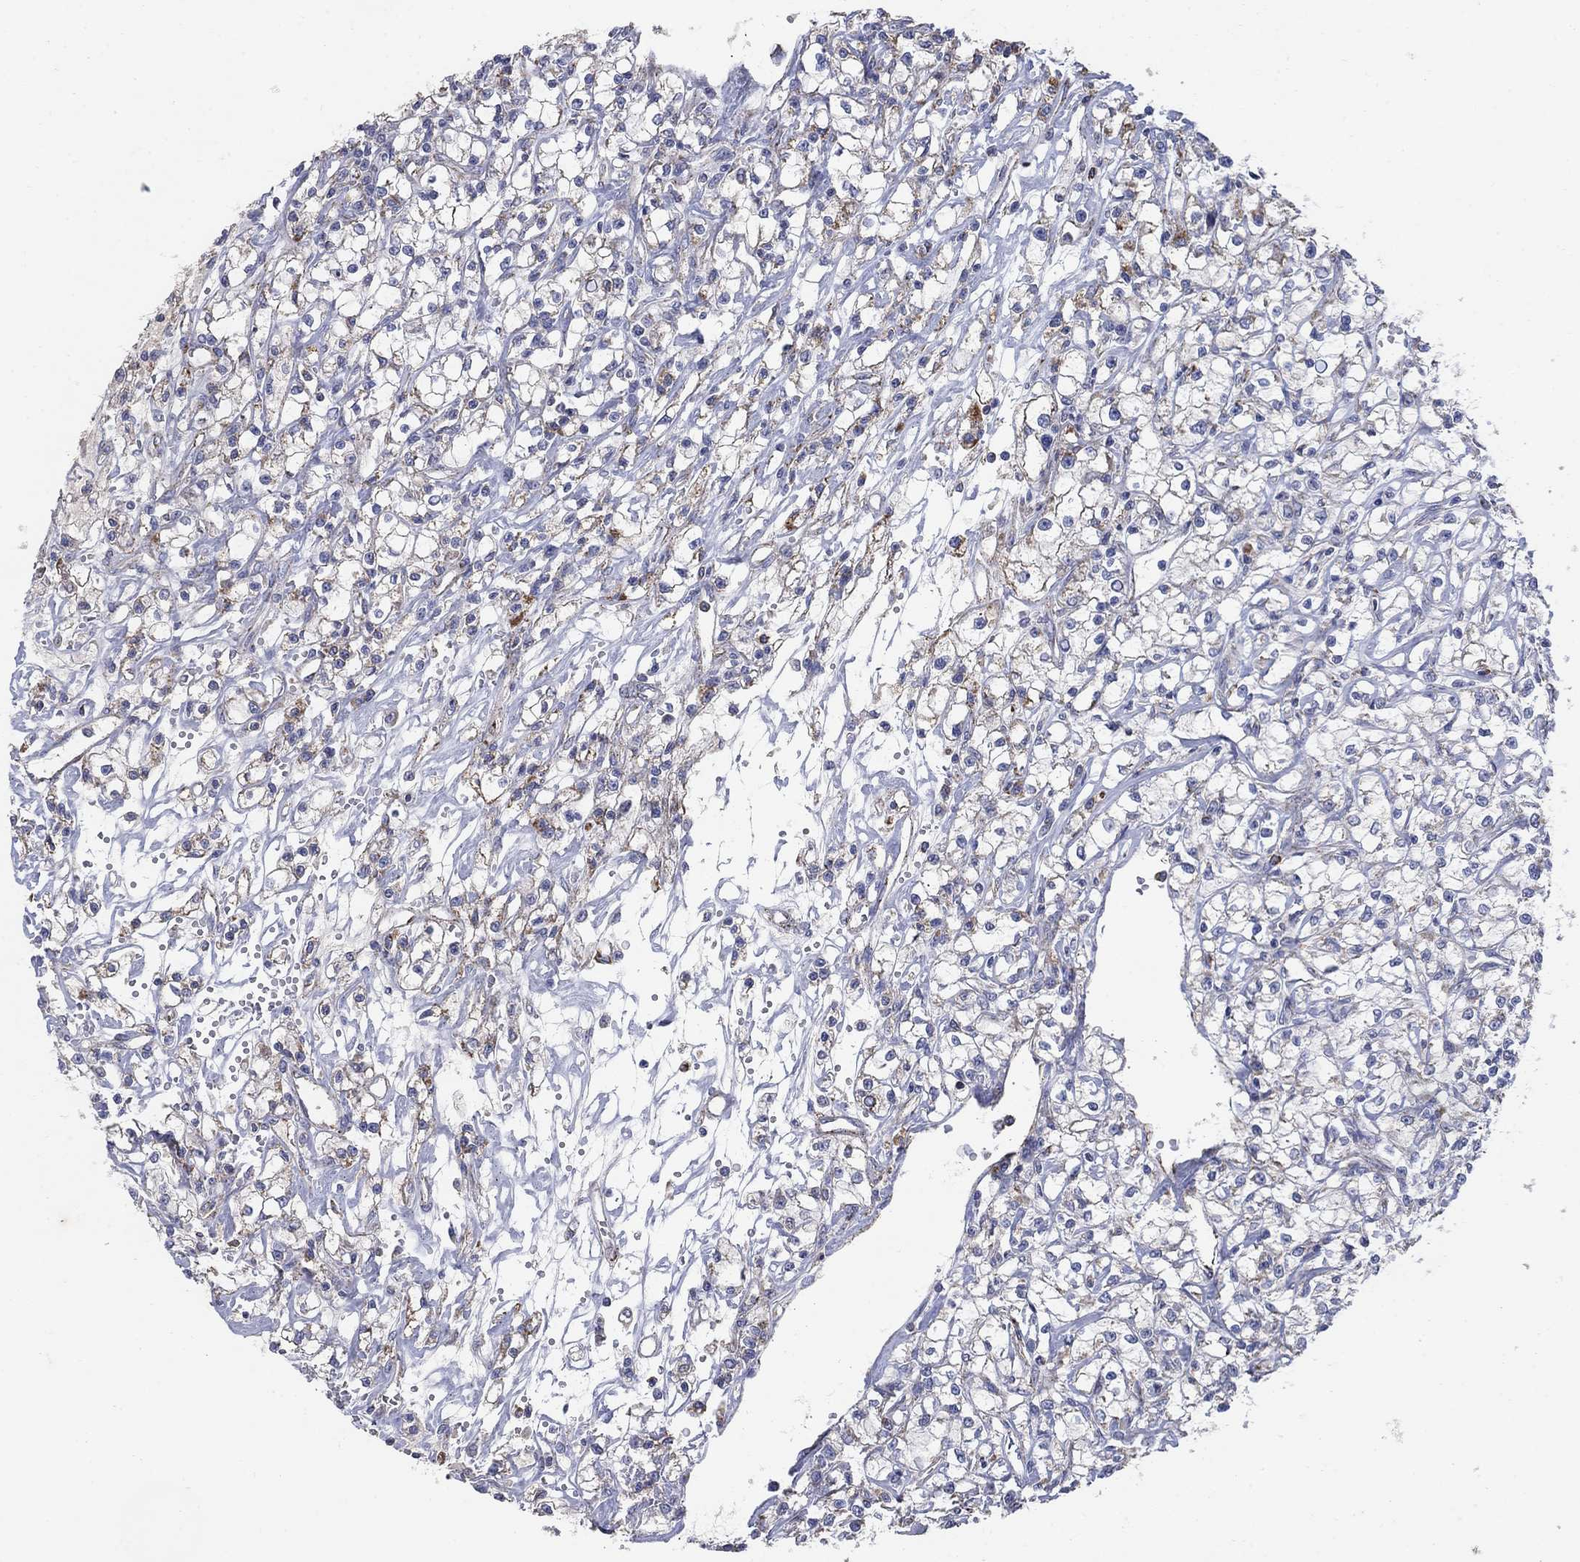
{"staining": {"intensity": "negative", "quantity": "none", "location": "none"}, "tissue": "renal cancer", "cell_type": "Tumor cells", "image_type": "cancer", "snomed": [{"axis": "morphology", "description": "Adenocarcinoma, NOS"}, {"axis": "topography", "description": "Kidney"}], "caption": "This photomicrograph is of adenocarcinoma (renal) stained with immunohistochemistry to label a protein in brown with the nuclei are counter-stained blue. There is no expression in tumor cells.", "gene": "PNPLA2", "patient": {"sex": "female", "age": 59}}